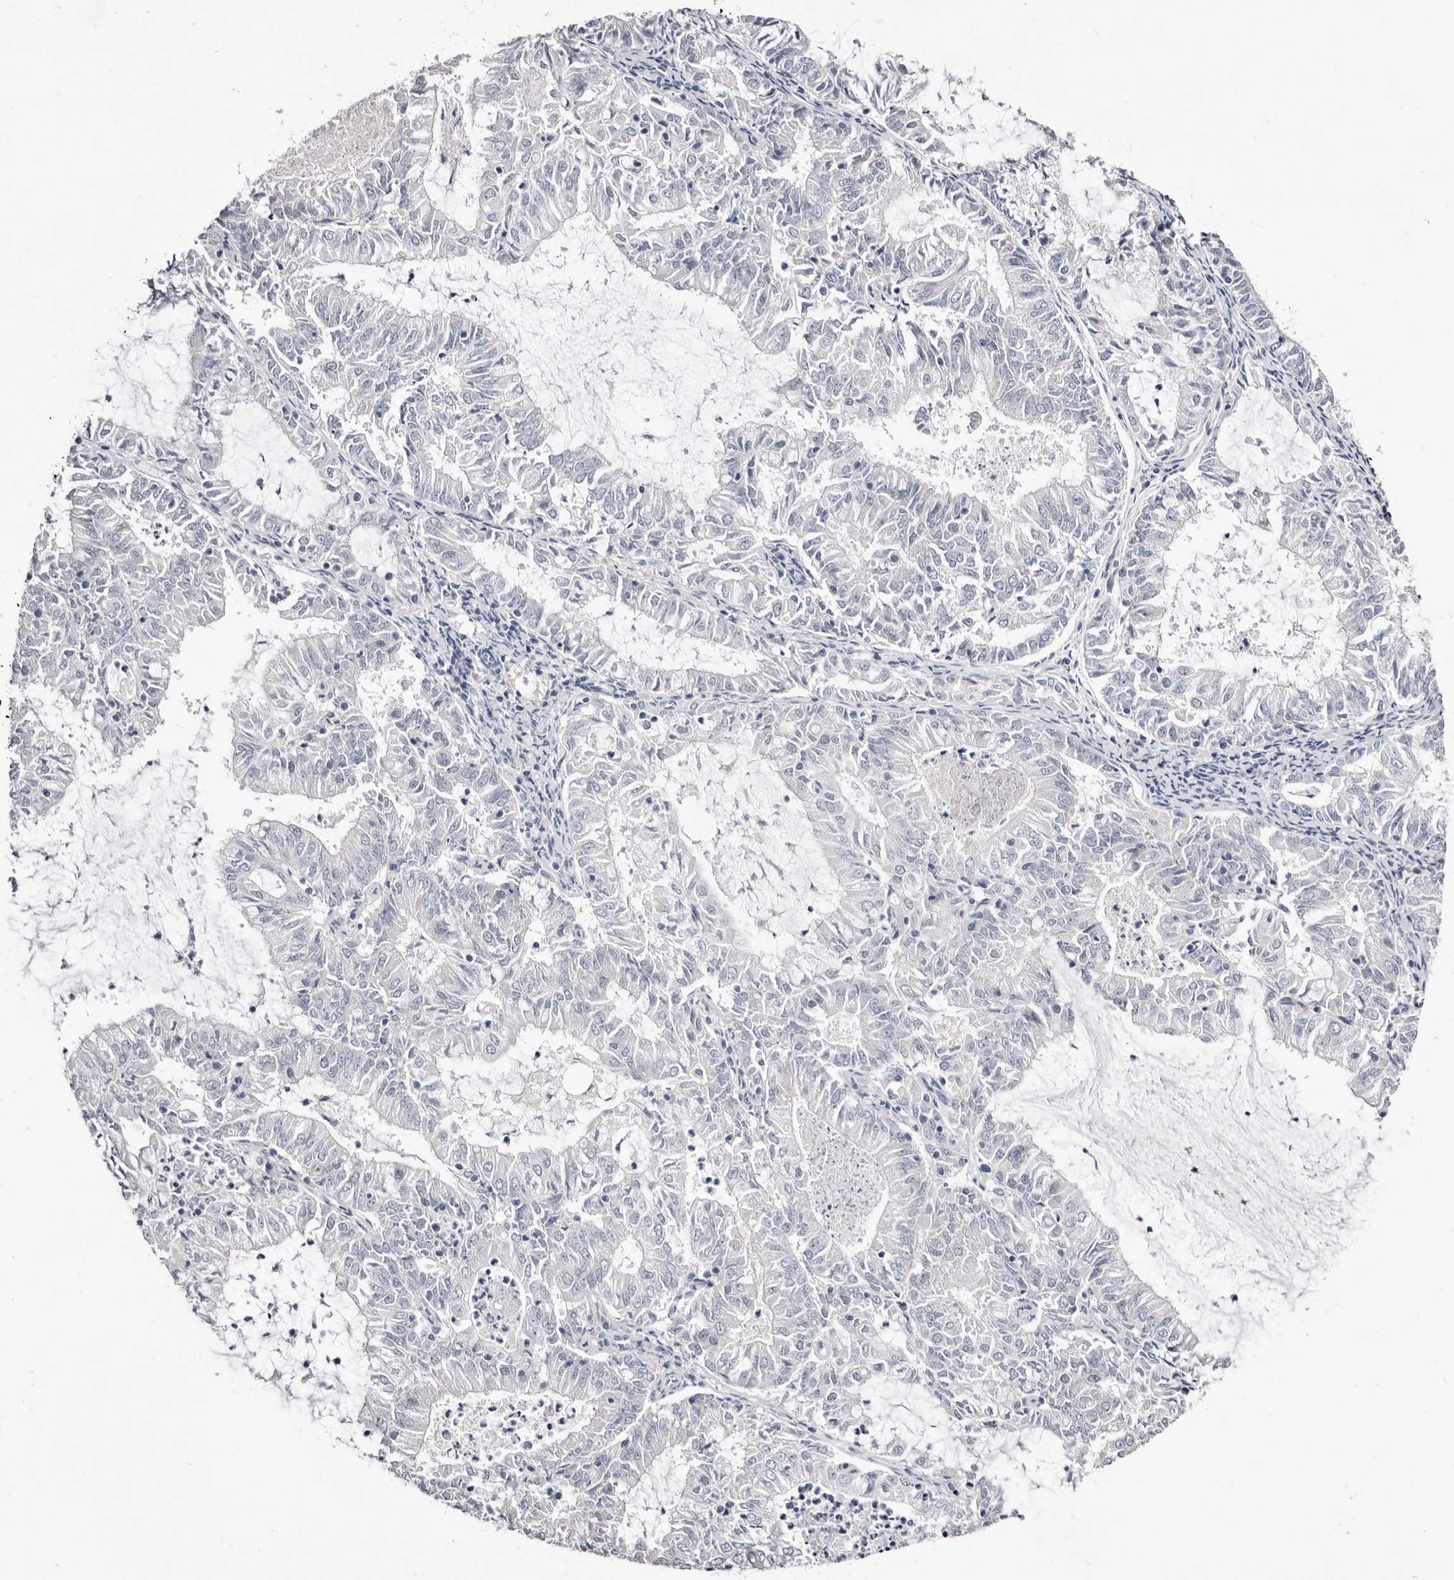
{"staining": {"intensity": "negative", "quantity": "none", "location": "none"}, "tissue": "endometrial cancer", "cell_type": "Tumor cells", "image_type": "cancer", "snomed": [{"axis": "morphology", "description": "Adenocarcinoma, NOS"}, {"axis": "topography", "description": "Endometrium"}], "caption": "The IHC histopathology image has no significant positivity in tumor cells of endometrial cancer tissue.", "gene": "CASQ1", "patient": {"sex": "female", "age": 57}}